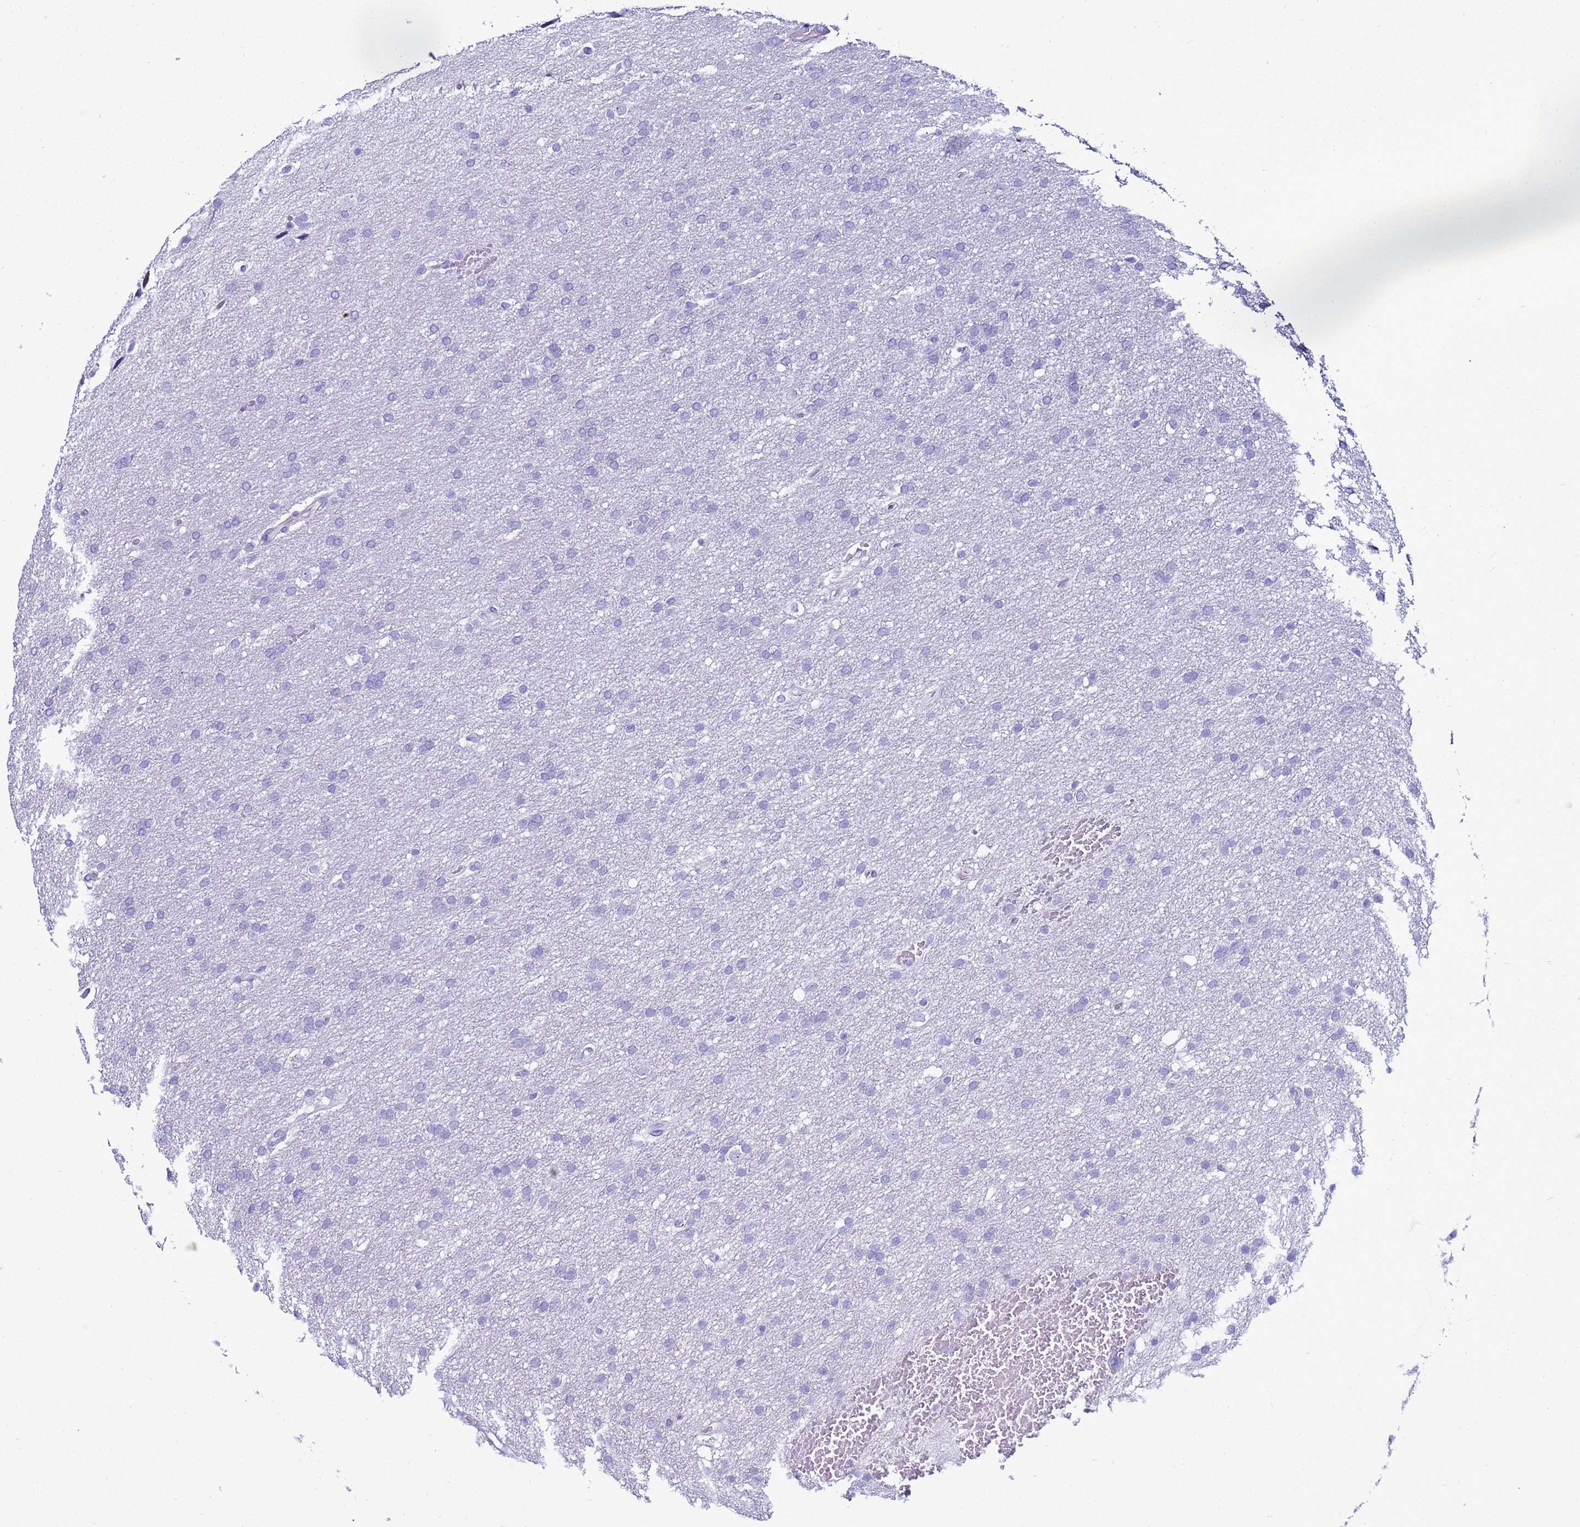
{"staining": {"intensity": "negative", "quantity": "none", "location": "none"}, "tissue": "glioma", "cell_type": "Tumor cells", "image_type": "cancer", "snomed": [{"axis": "morphology", "description": "Glioma, malignant, High grade"}, {"axis": "topography", "description": "Cerebral cortex"}], "caption": "There is no significant positivity in tumor cells of glioma.", "gene": "LCMT1", "patient": {"sex": "female", "age": 36}}